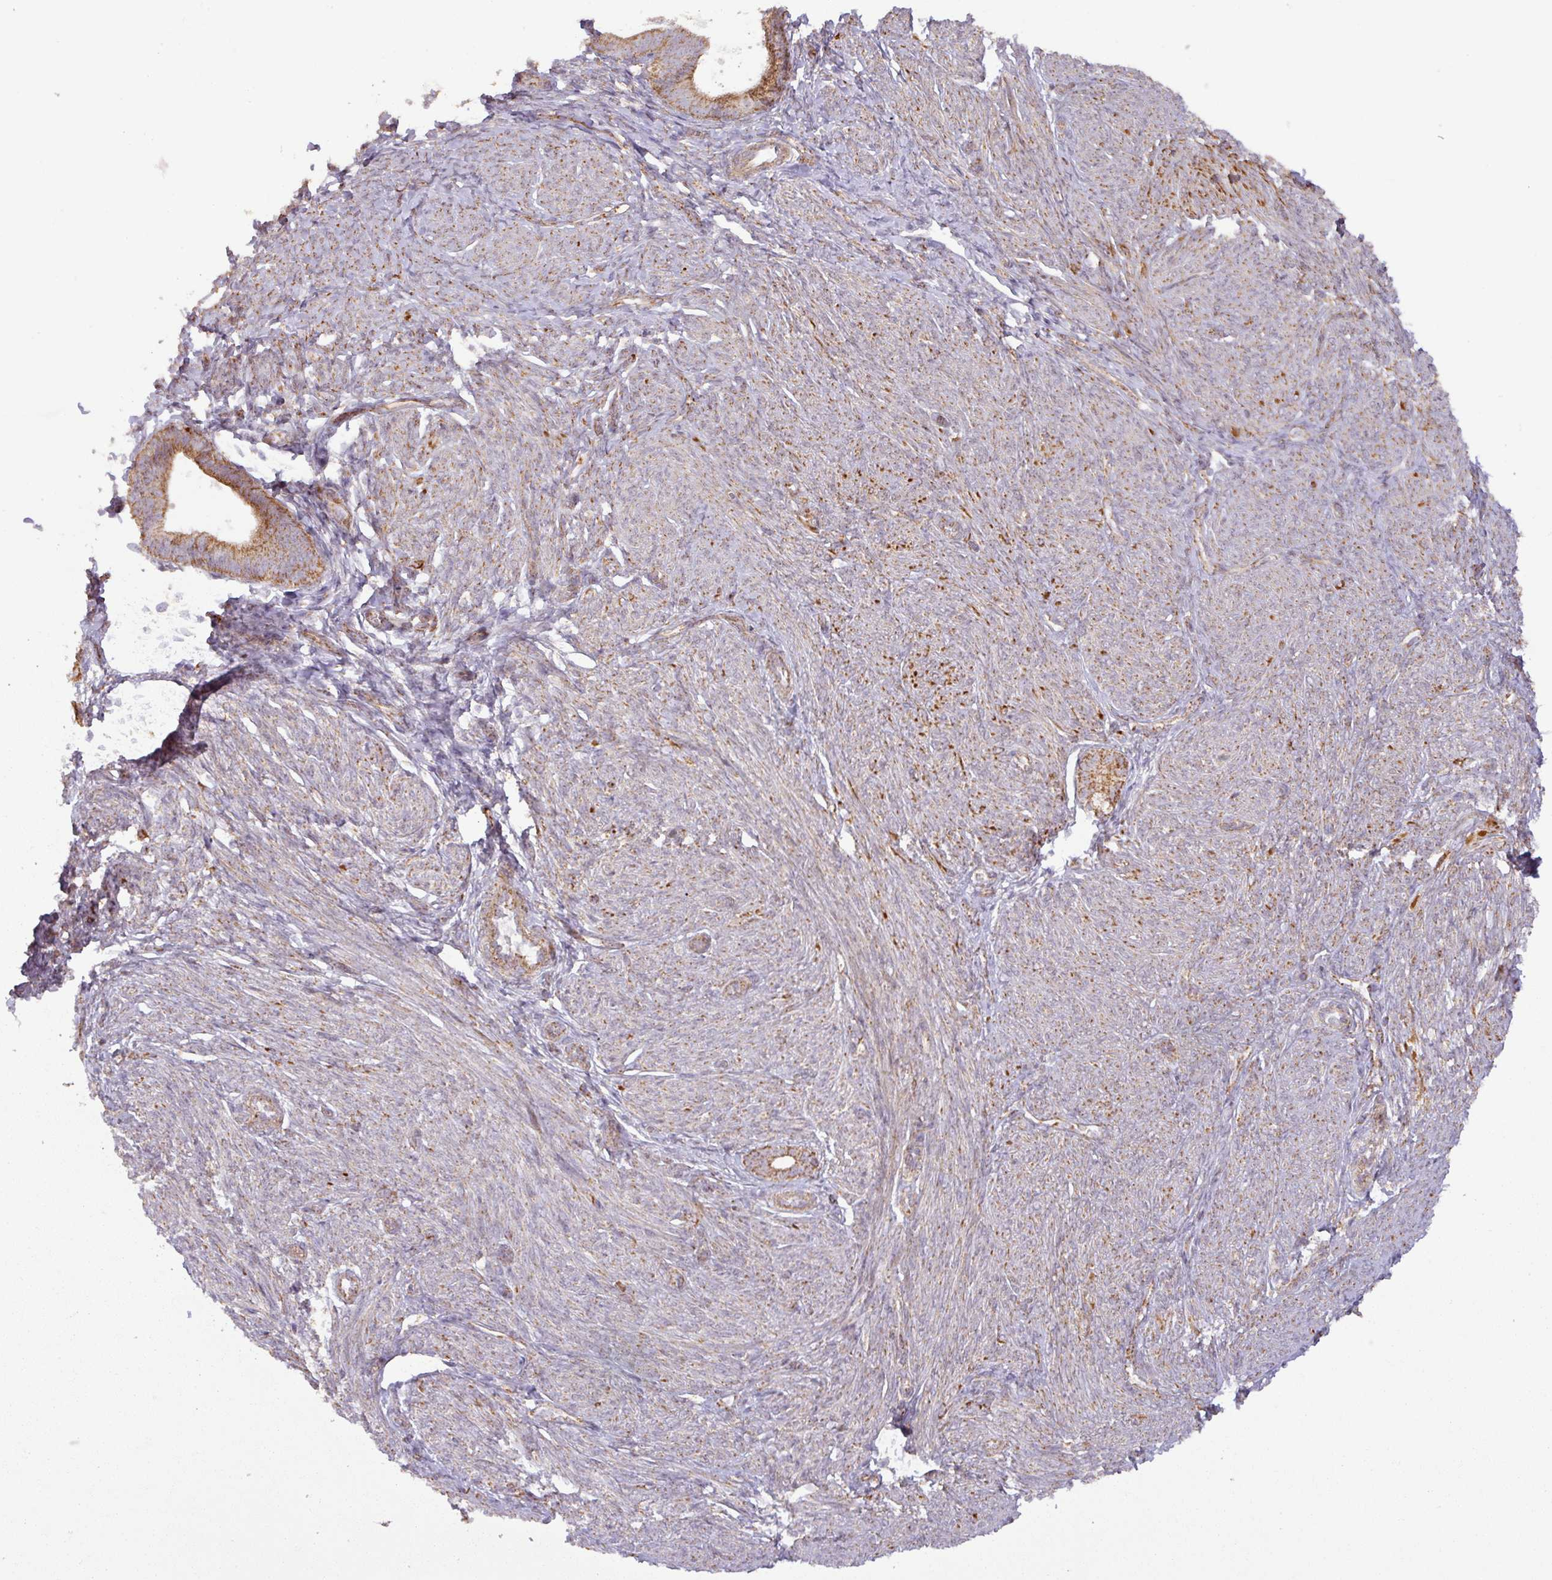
{"staining": {"intensity": "moderate", "quantity": ">75%", "location": "cytoplasmic/membranous"}, "tissue": "endometrial cancer", "cell_type": "Tumor cells", "image_type": "cancer", "snomed": [{"axis": "morphology", "description": "Adenocarcinoma, NOS"}, {"axis": "topography", "description": "Endometrium"}], "caption": "Endometrial cancer stained with a protein marker exhibits moderate staining in tumor cells.", "gene": "GPD2", "patient": {"sex": "female", "age": 87}}